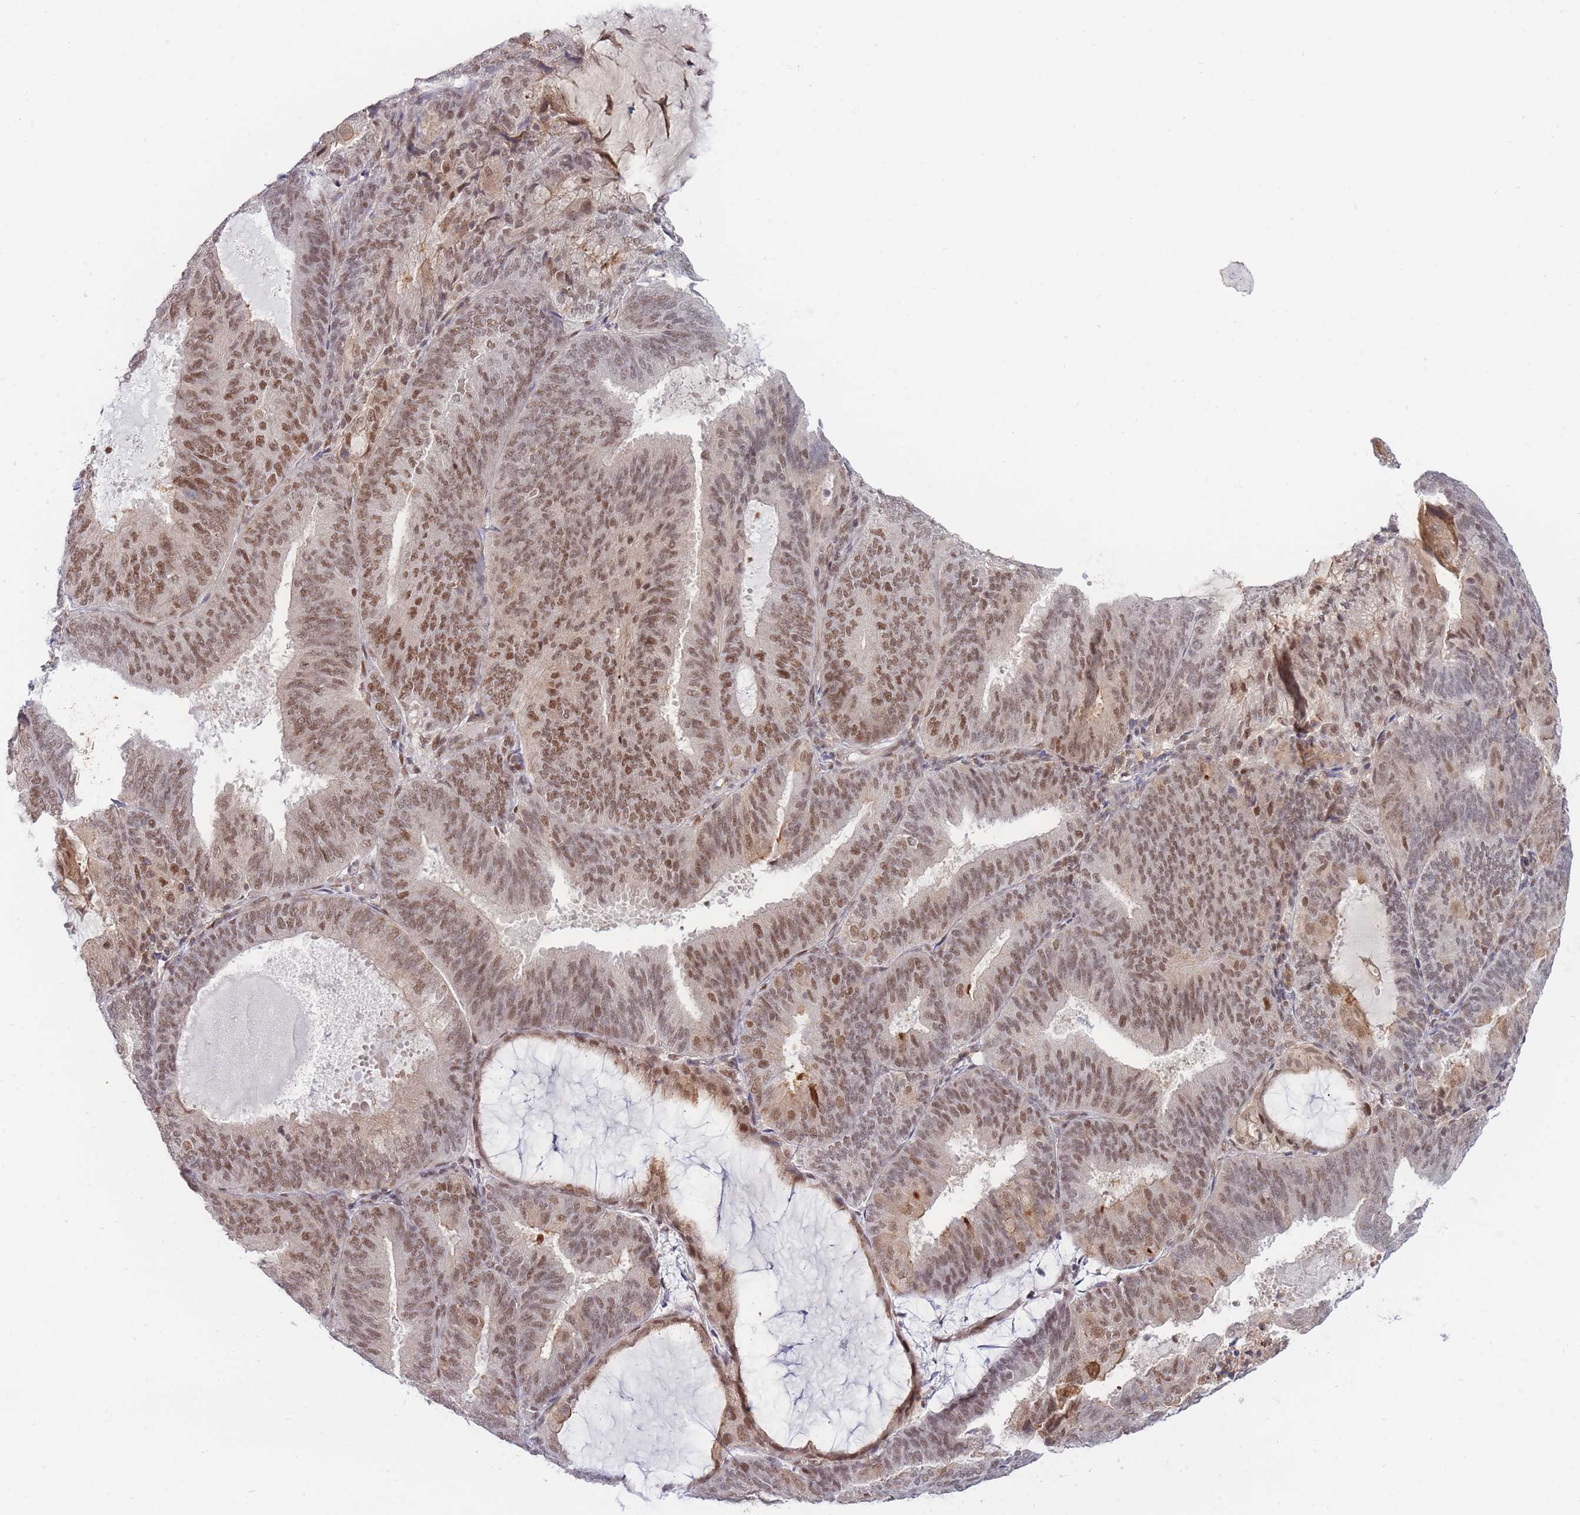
{"staining": {"intensity": "moderate", "quantity": ">75%", "location": "cytoplasmic/membranous,nuclear"}, "tissue": "endometrial cancer", "cell_type": "Tumor cells", "image_type": "cancer", "snomed": [{"axis": "morphology", "description": "Adenocarcinoma, NOS"}, {"axis": "topography", "description": "Endometrium"}], "caption": "Brown immunohistochemical staining in human endometrial cancer (adenocarcinoma) shows moderate cytoplasmic/membranous and nuclear positivity in approximately >75% of tumor cells.", "gene": "BOD1L1", "patient": {"sex": "female", "age": 81}}